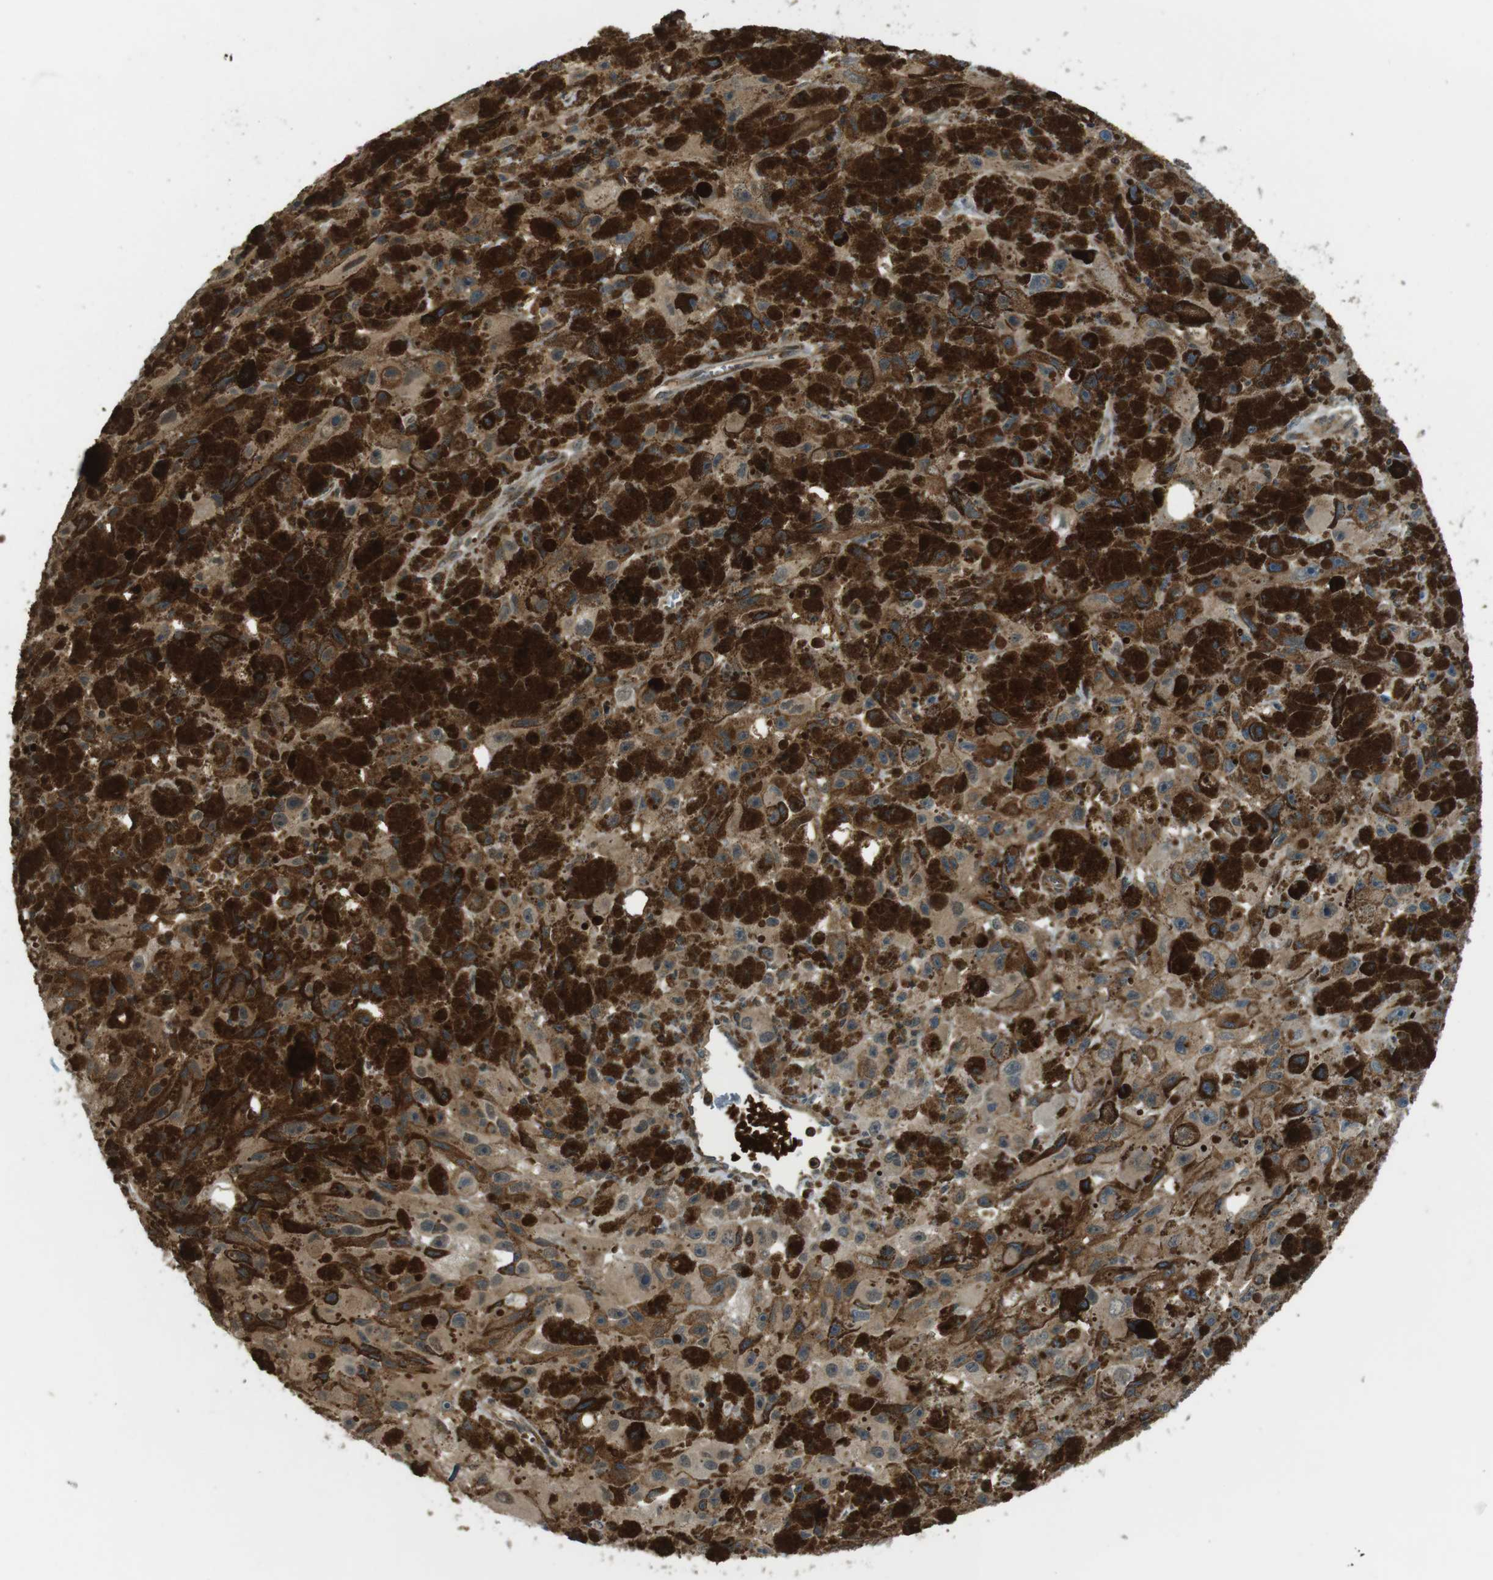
{"staining": {"intensity": "weak", "quantity": ">75%", "location": "cytoplasmic/membranous"}, "tissue": "melanoma", "cell_type": "Tumor cells", "image_type": "cancer", "snomed": [{"axis": "morphology", "description": "Malignant melanoma, NOS"}, {"axis": "topography", "description": "Skin"}], "caption": "Immunohistochemical staining of melanoma displays low levels of weak cytoplasmic/membranous positivity in about >75% of tumor cells. (brown staining indicates protein expression, while blue staining denotes nuclei).", "gene": "LRRC3B", "patient": {"sex": "female", "age": 104}}